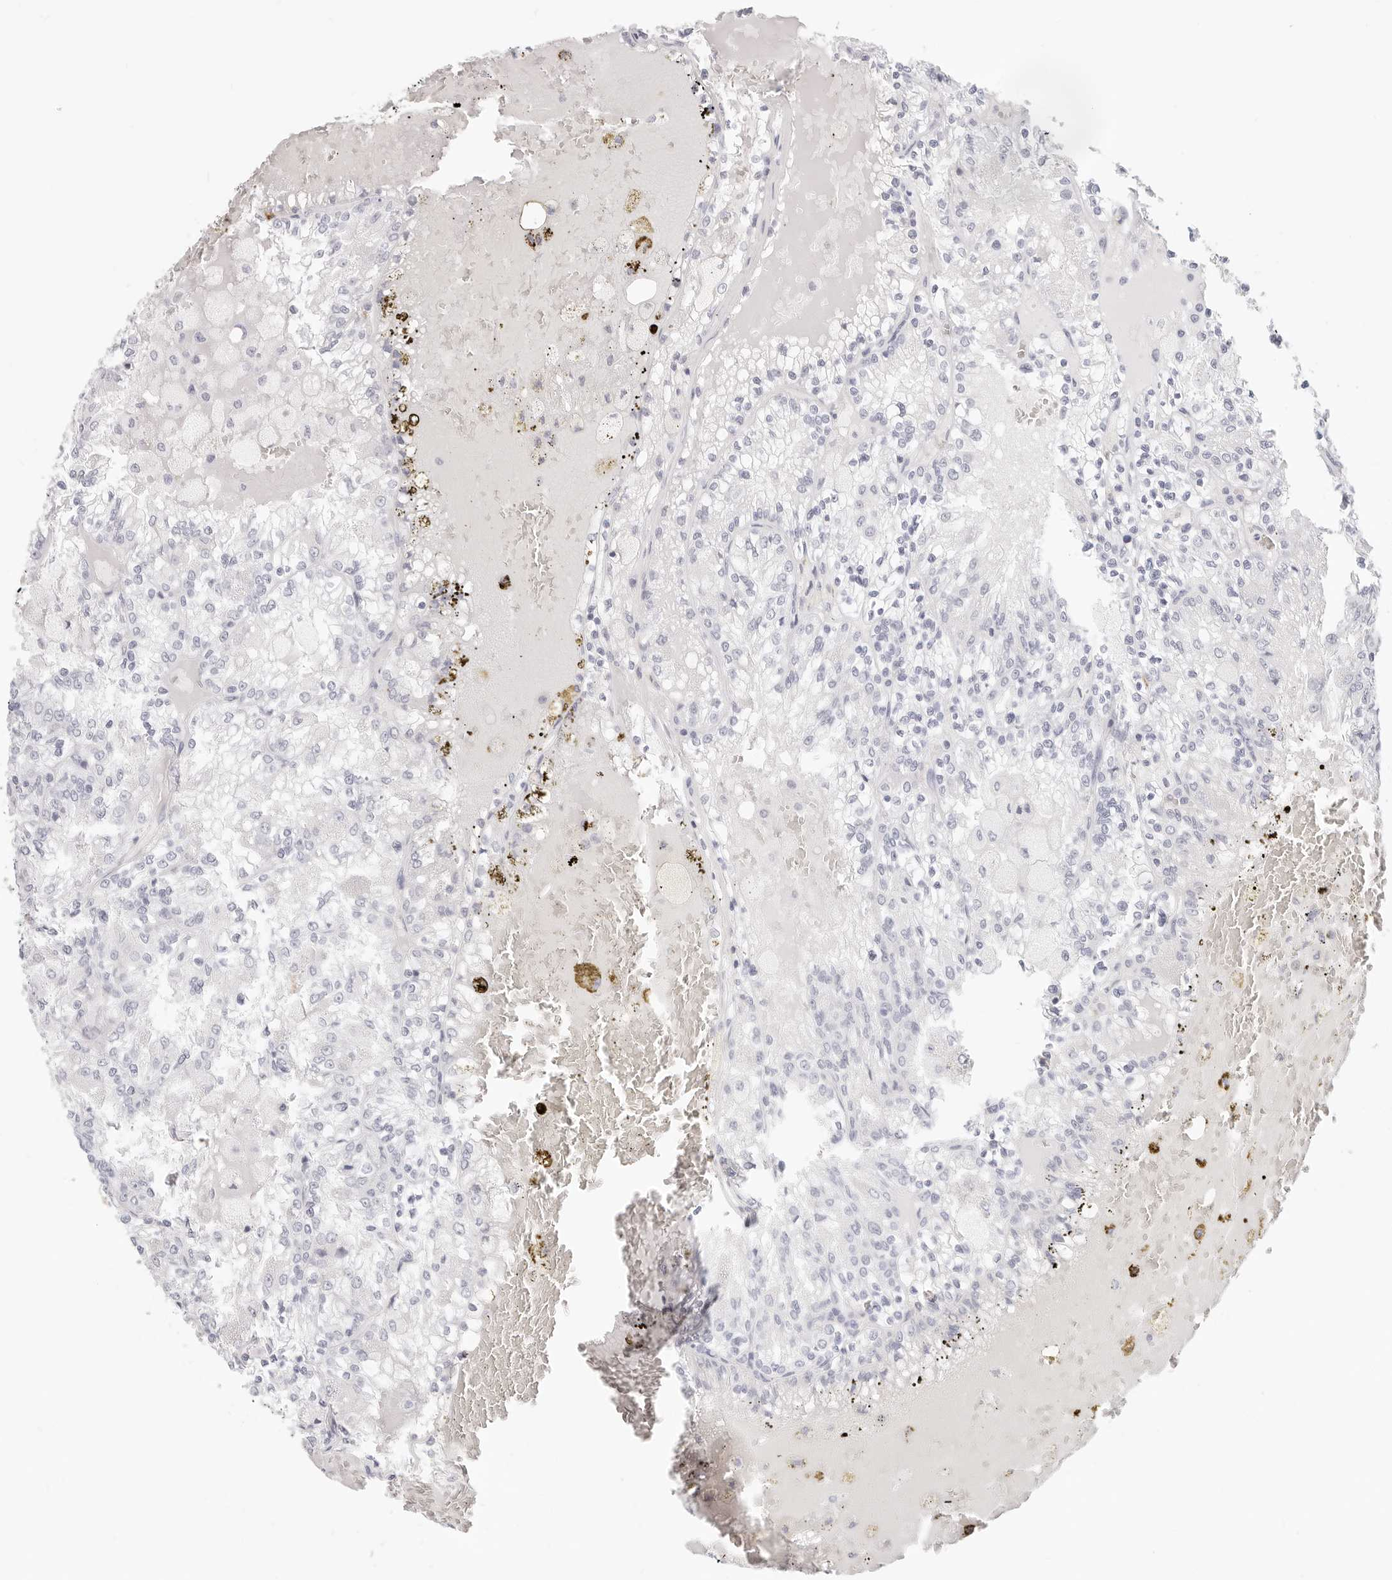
{"staining": {"intensity": "negative", "quantity": "none", "location": "none"}, "tissue": "renal cancer", "cell_type": "Tumor cells", "image_type": "cancer", "snomed": [{"axis": "morphology", "description": "Adenocarcinoma, NOS"}, {"axis": "topography", "description": "Kidney"}], "caption": "This is an immunohistochemistry photomicrograph of renal cancer (adenocarcinoma). There is no staining in tumor cells.", "gene": "CAMP", "patient": {"sex": "female", "age": 56}}